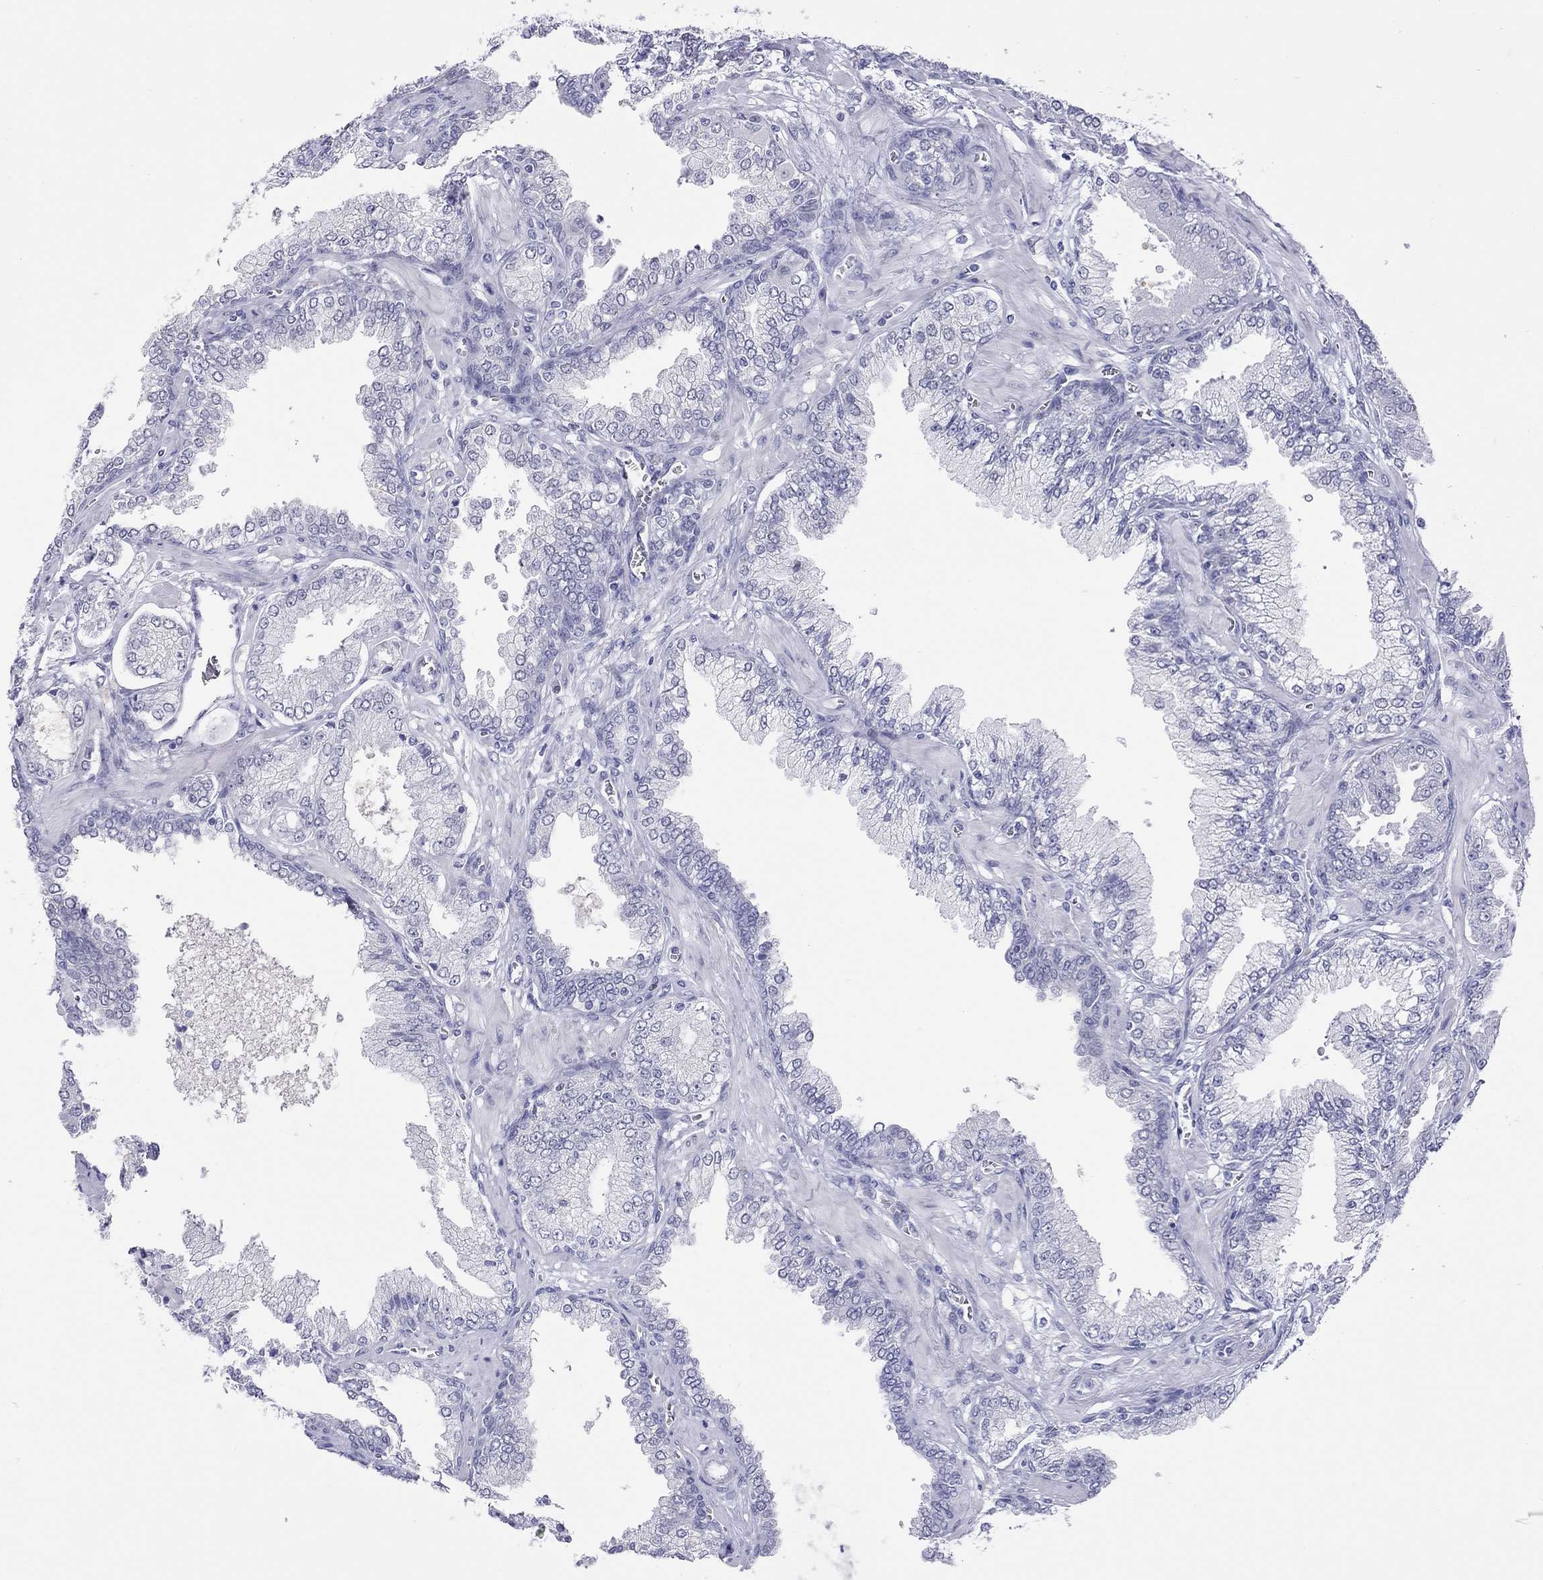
{"staining": {"intensity": "negative", "quantity": "none", "location": "none"}, "tissue": "prostate cancer", "cell_type": "Tumor cells", "image_type": "cancer", "snomed": [{"axis": "morphology", "description": "Adenocarcinoma, NOS"}, {"axis": "topography", "description": "Prostate"}], "caption": "Protein analysis of prostate adenocarcinoma shows no significant expression in tumor cells.", "gene": "CHRNB3", "patient": {"sex": "male", "age": 64}}